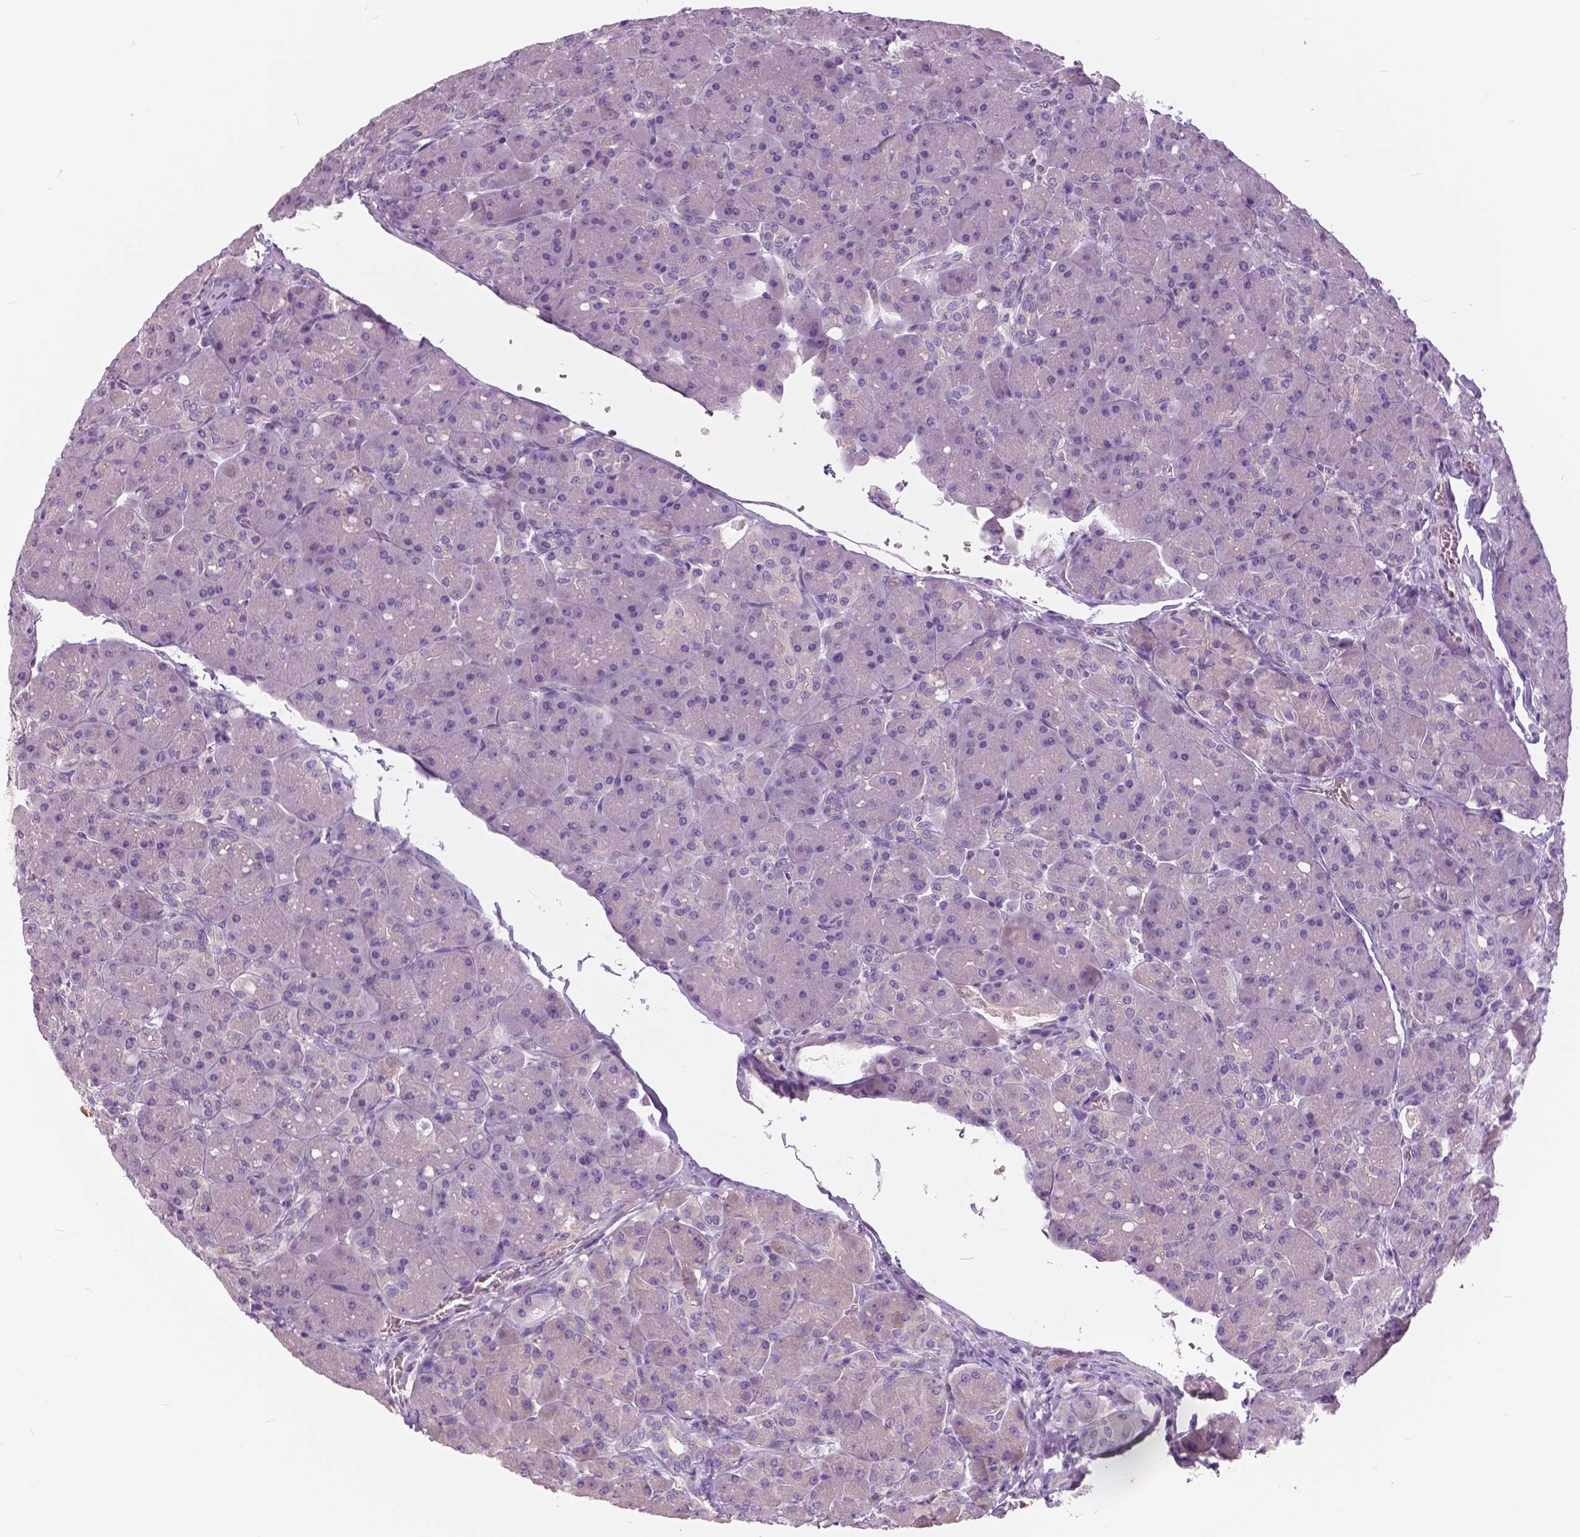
{"staining": {"intensity": "negative", "quantity": "none", "location": "none"}, "tissue": "pancreas", "cell_type": "Exocrine glandular cells", "image_type": "normal", "snomed": [{"axis": "morphology", "description": "Normal tissue, NOS"}, {"axis": "topography", "description": "Pancreas"}], "caption": "High magnification brightfield microscopy of normal pancreas stained with DAB (brown) and counterstained with hematoxylin (blue): exocrine glandular cells show no significant positivity.", "gene": "SERPINI1", "patient": {"sex": "male", "age": 55}}